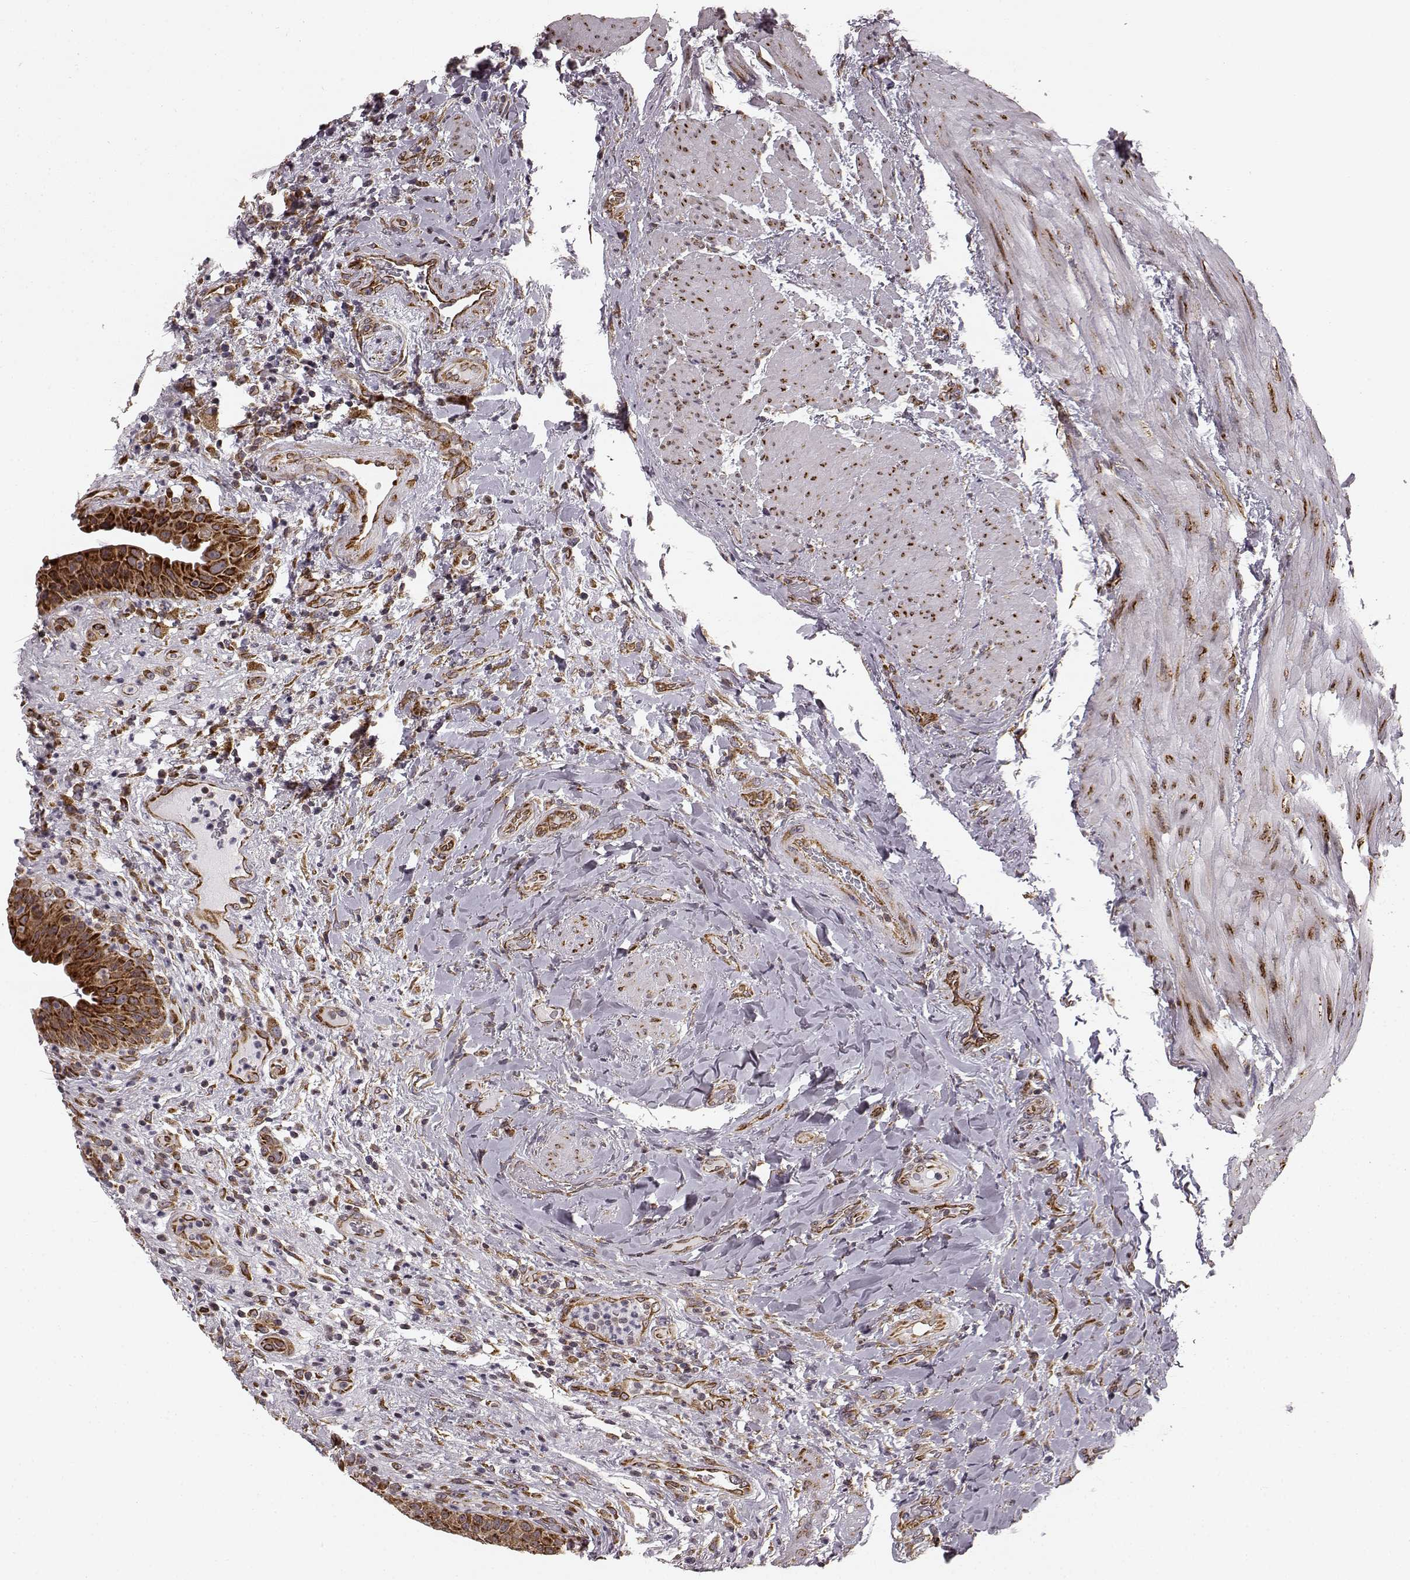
{"staining": {"intensity": "strong", "quantity": ">75%", "location": "cytoplasmic/membranous"}, "tissue": "urinary bladder", "cell_type": "Urothelial cells", "image_type": "normal", "snomed": [{"axis": "morphology", "description": "Normal tissue, NOS"}, {"axis": "topography", "description": "Urinary bladder"}], "caption": "Protein expression analysis of benign human urinary bladder reveals strong cytoplasmic/membranous expression in approximately >75% of urothelial cells. Immunohistochemistry (ihc) stains the protein in brown and the nuclei are stained blue.", "gene": "TMEM14A", "patient": {"sex": "male", "age": 66}}